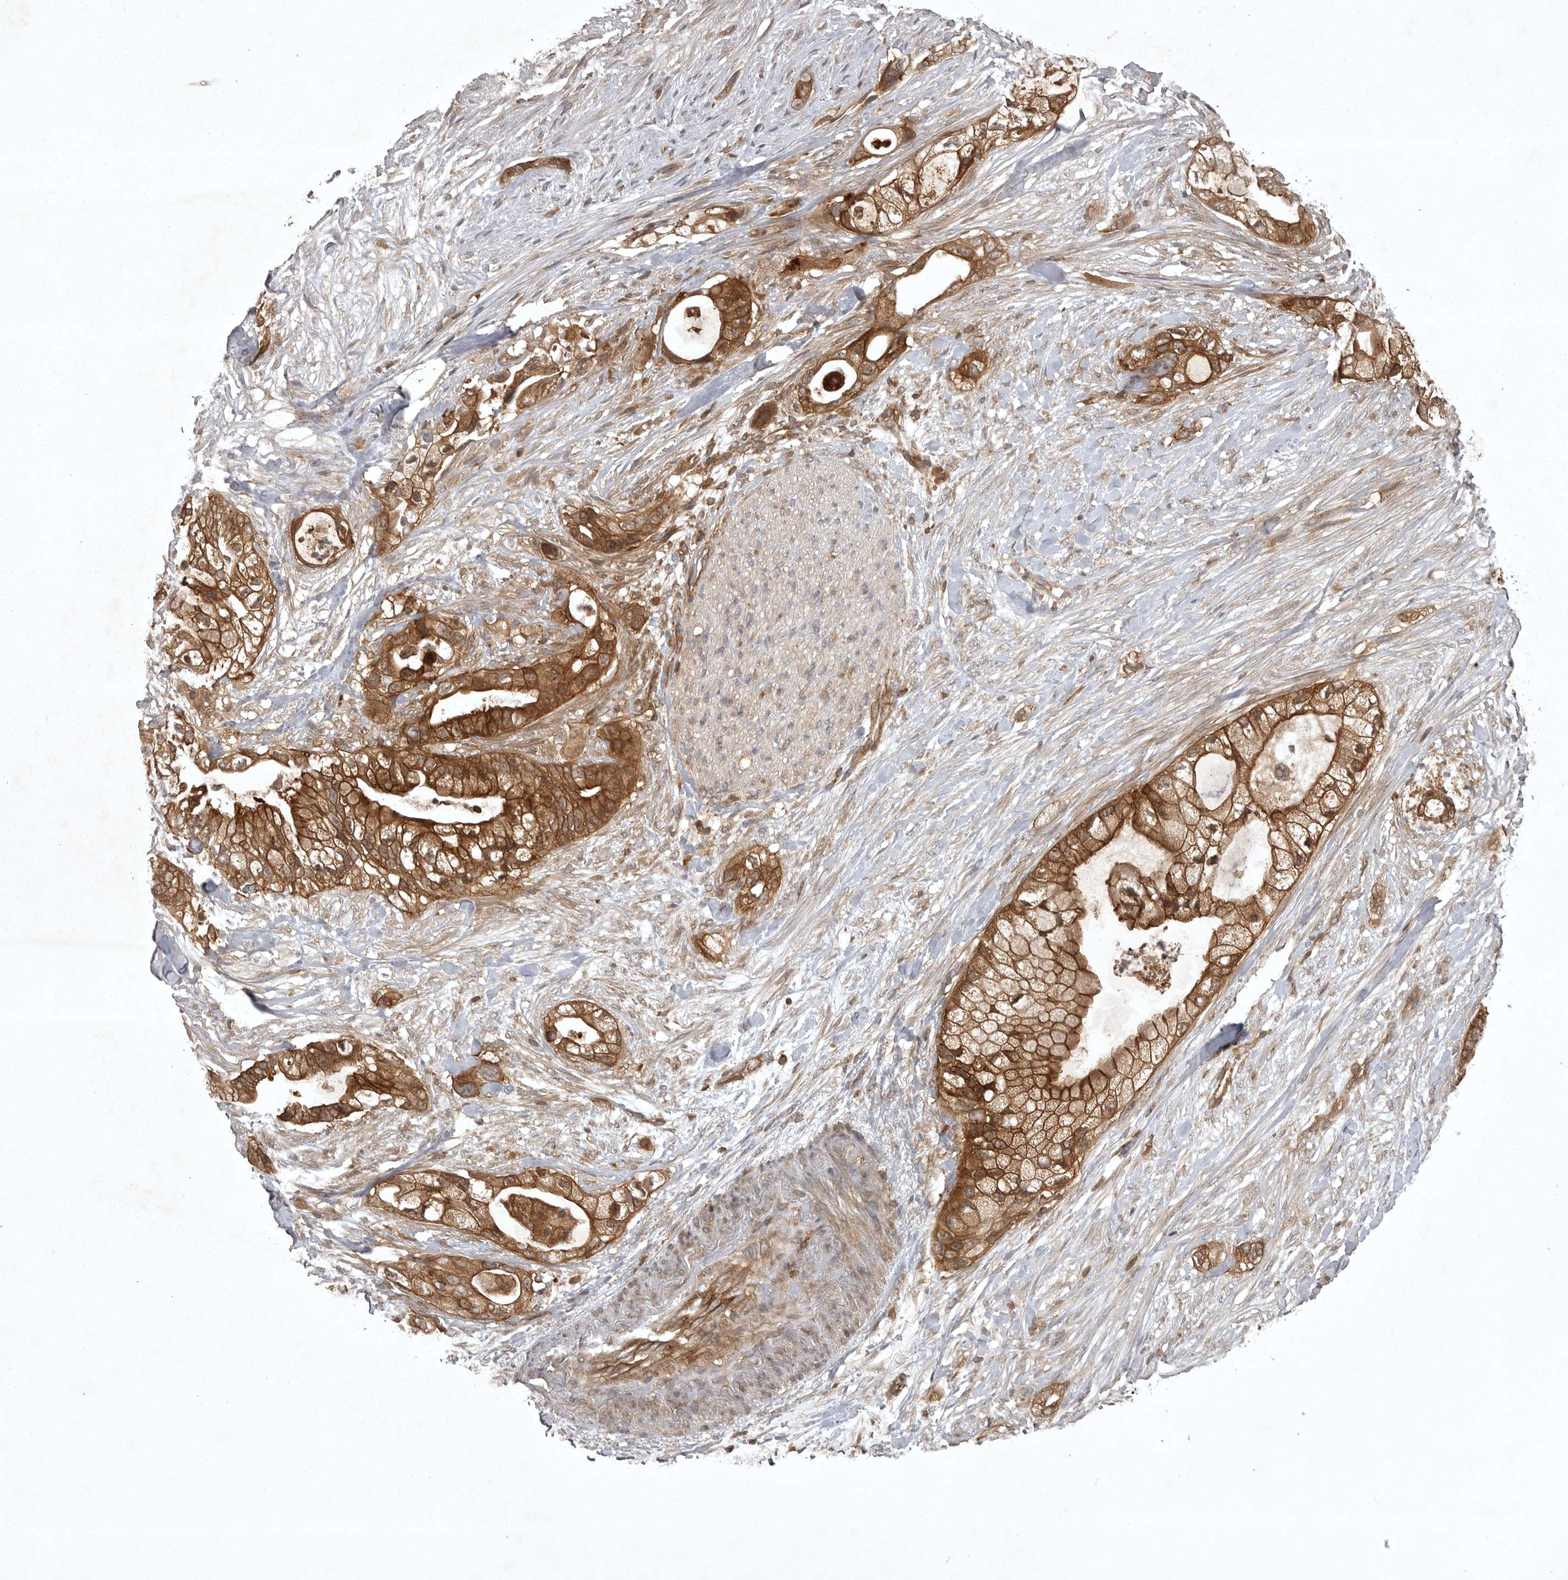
{"staining": {"intensity": "strong", "quantity": ">75%", "location": "cytoplasmic/membranous"}, "tissue": "pancreatic cancer", "cell_type": "Tumor cells", "image_type": "cancer", "snomed": [{"axis": "morphology", "description": "Adenocarcinoma, NOS"}, {"axis": "topography", "description": "Pancreas"}], "caption": "Immunohistochemistry histopathology image of neoplastic tissue: human pancreatic adenocarcinoma stained using immunohistochemistry exhibits high levels of strong protein expression localized specifically in the cytoplasmic/membranous of tumor cells, appearing as a cytoplasmic/membranous brown color.", "gene": "STK24", "patient": {"sex": "male", "age": 53}}